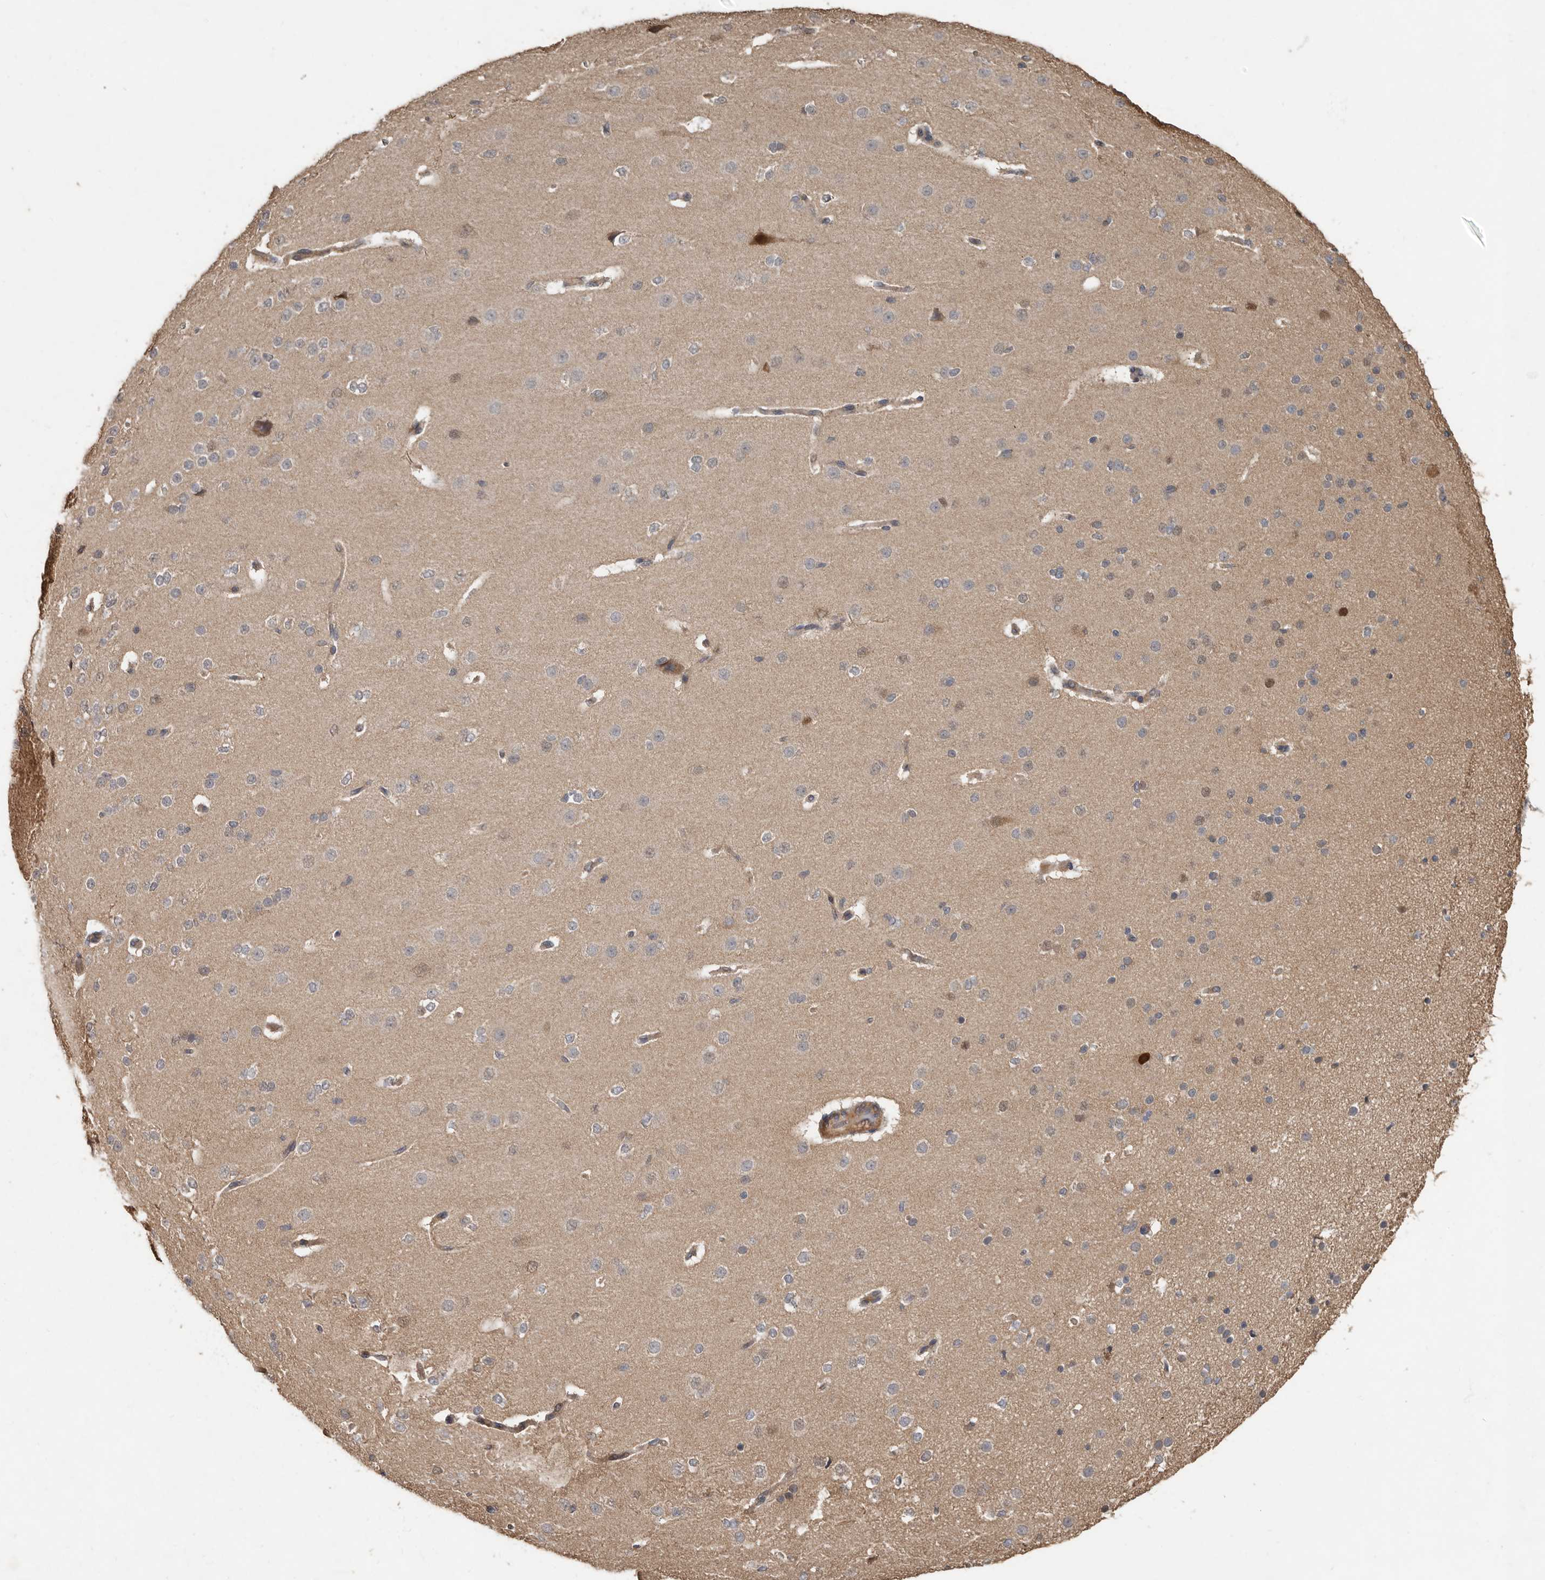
{"staining": {"intensity": "weak", "quantity": ">75%", "location": "cytoplasmic/membranous"}, "tissue": "cerebral cortex", "cell_type": "Endothelial cells", "image_type": "normal", "snomed": [{"axis": "morphology", "description": "Normal tissue, NOS"}, {"axis": "morphology", "description": "Developmental malformation"}, {"axis": "topography", "description": "Cerebral cortex"}], "caption": "Immunohistochemical staining of unremarkable cerebral cortex exhibits low levels of weak cytoplasmic/membranous positivity in approximately >75% of endothelial cells.", "gene": "KIF26B", "patient": {"sex": "female", "age": 30}}